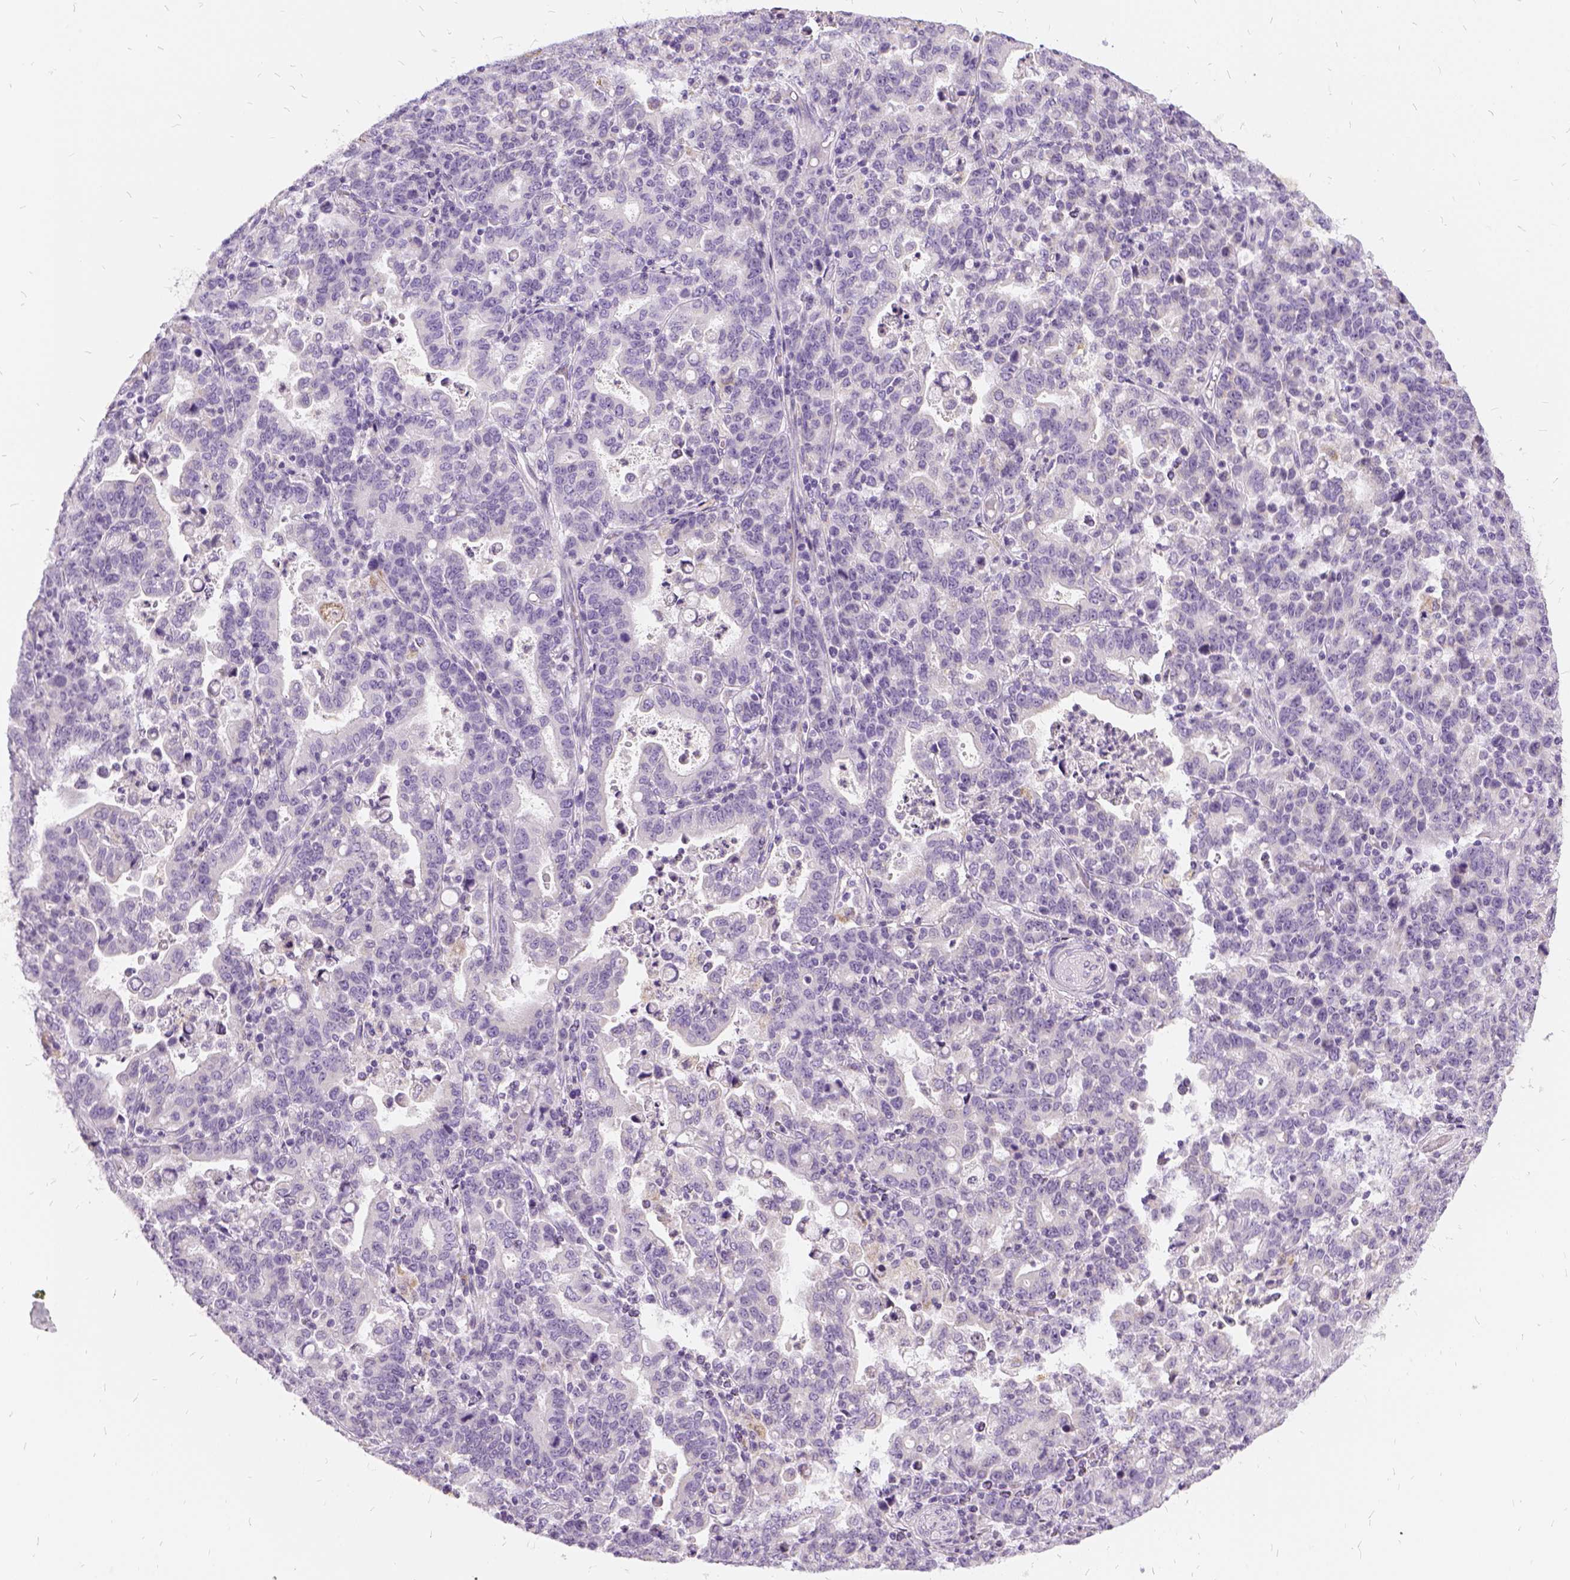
{"staining": {"intensity": "negative", "quantity": "none", "location": "none"}, "tissue": "stomach cancer", "cell_type": "Tumor cells", "image_type": "cancer", "snomed": [{"axis": "morphology", "description": "Adenocarcinoma, NOS"}, {"axis": "topography", "description": "Stomach"}], "caption": "Immunohistochemistry histopathology image of human stomach adenocarcinoma stained for a protein (brown), which demonstrates no positivity in tumor cells.", "gene": "FDX1", "patient": {"sex": "male", "age": 82}}